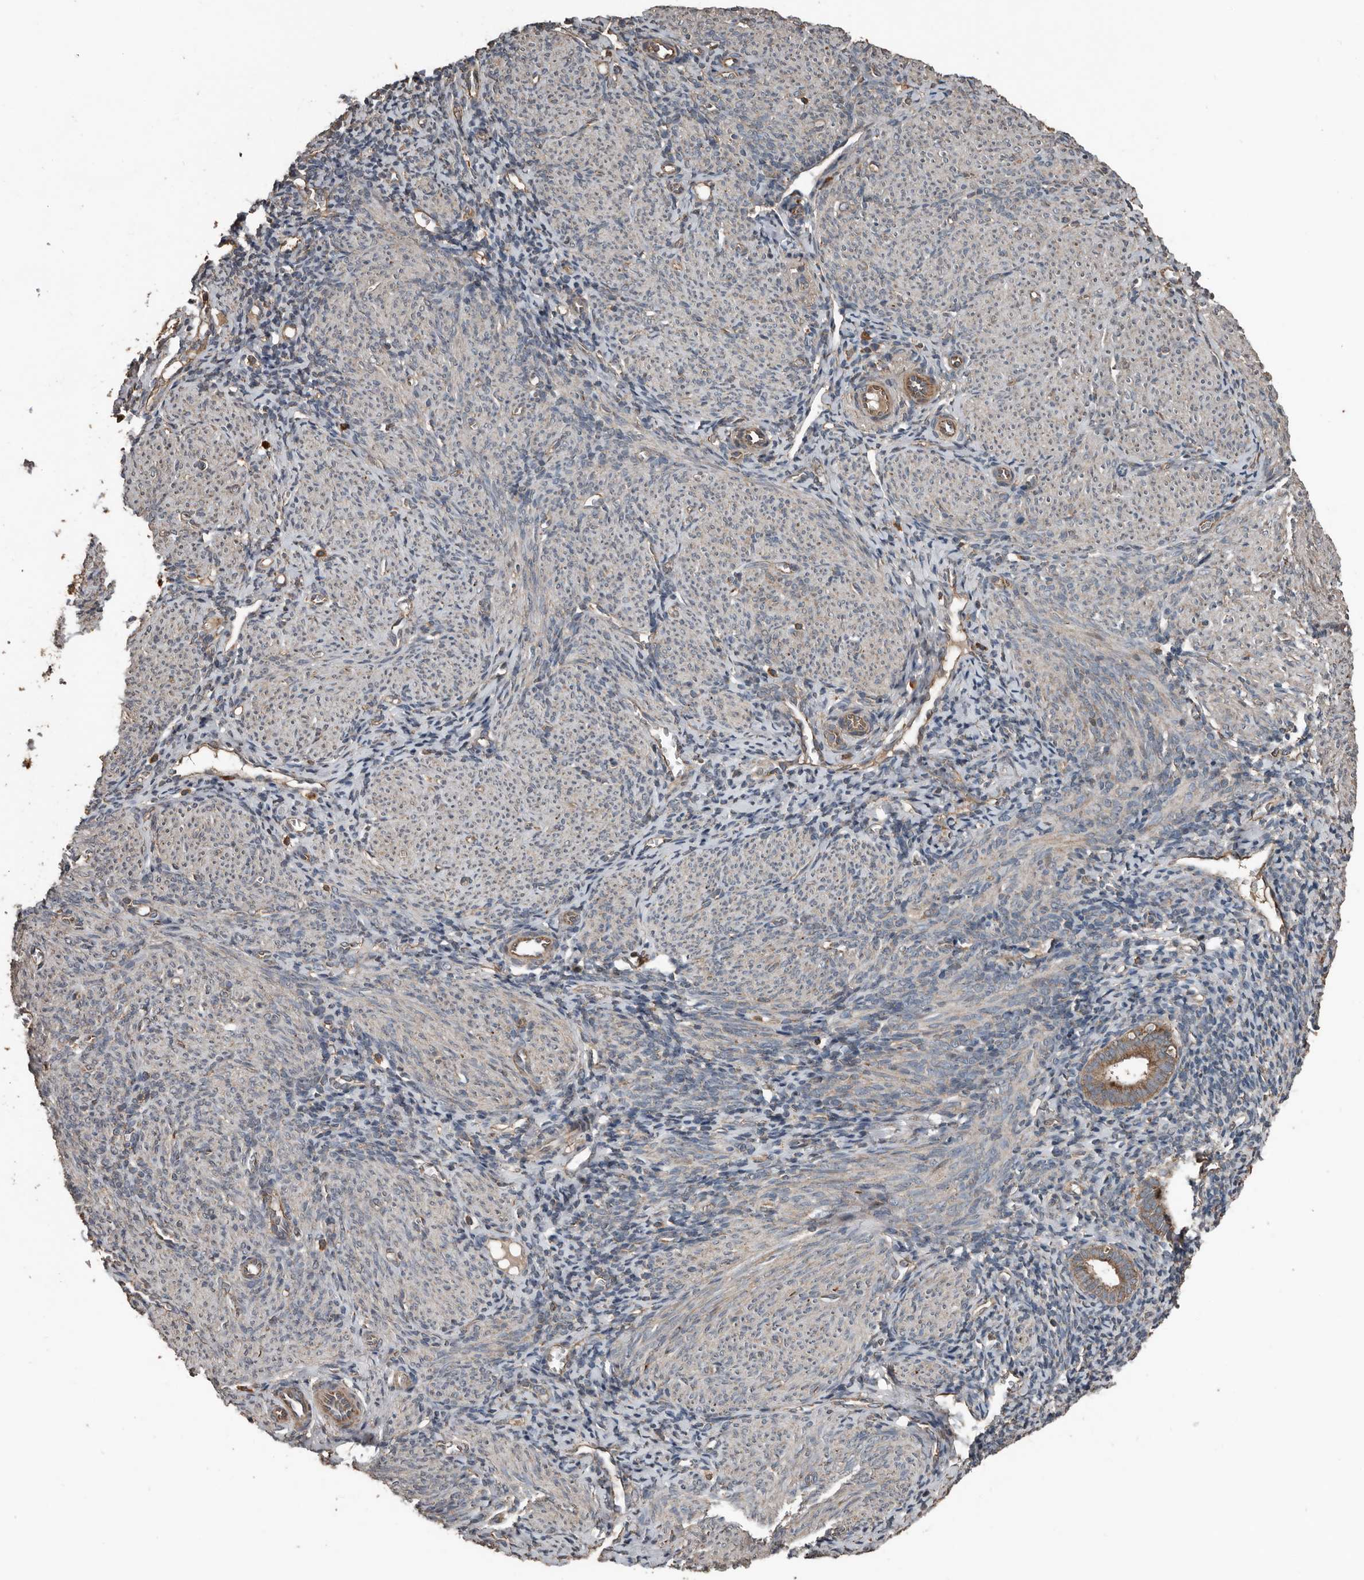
{"staining": {"intensity": "weak", "quantity": "25%-75%", "location": "cytoplasmic/membranous"}, "tissue": "endometrium", "cell_type": "Cells in endometrial stroma", "image_type": "normal", "snomed": [{"axis": "morphology", "description": "Normal tissue, NOS"}, {"axis": "morphology", "description": "Adenocarcinoma, NOS"}, {"axis": "topography", "description": "Endometrium"}], "caption": "DAB immunohistochemical staining of normal endometrium reveals weak cytoplasmic/membranous protein positivity in approximately 25%-75% of cells in endometrial stroma. (Brightfield microscopy of DAB IHC at high magnification).", "gene": "RNF207", "patient": {"sex": "female", "age": 57}}